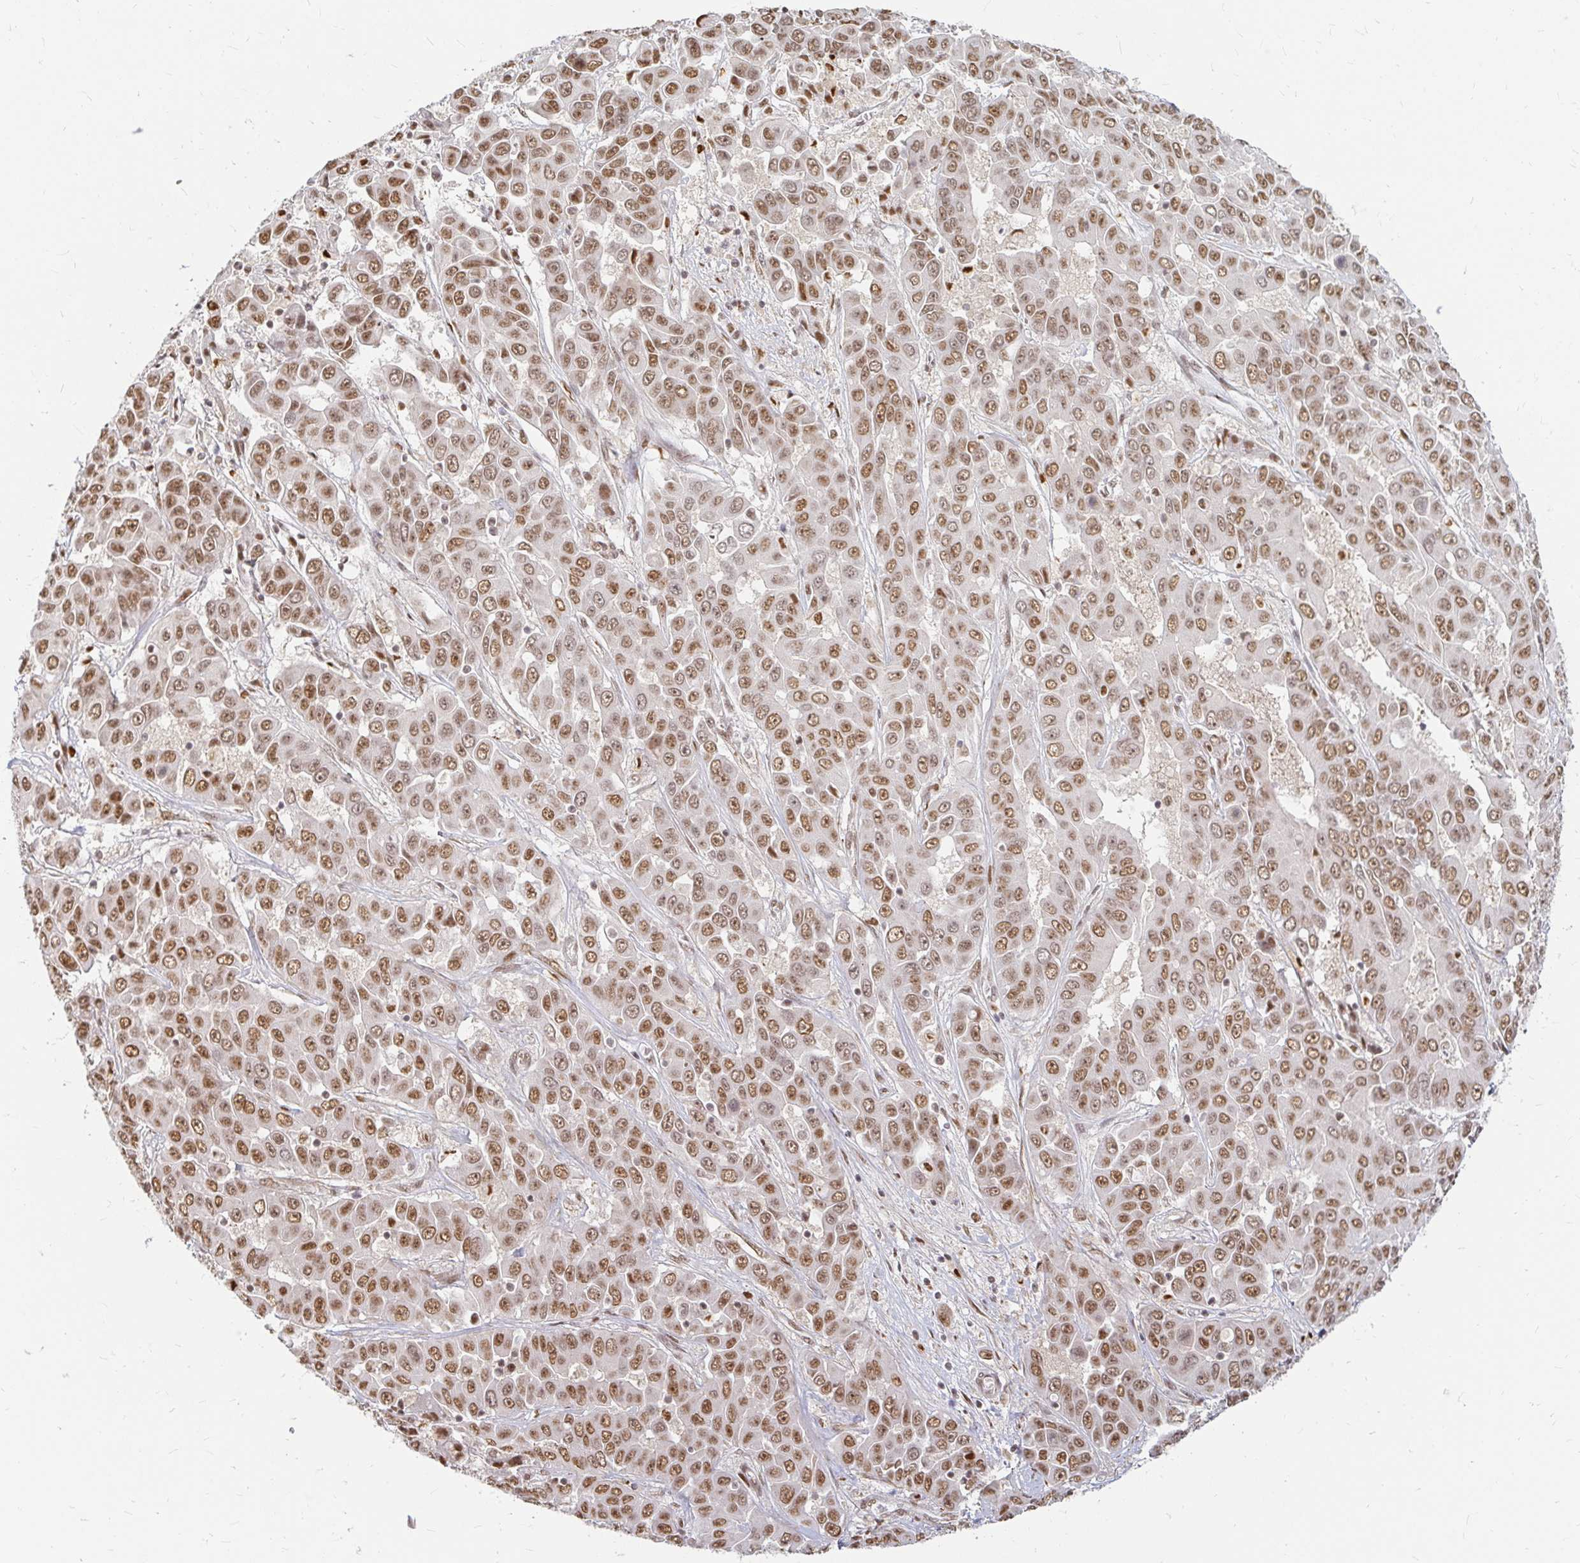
{"staining": {"intensity": "moderate", "quantity": ">75%", "location": "nuclear"}, "tissue": "liver cancer", "cell_type": "Tumor cells", "image_type": "cancer", "snomed": [{"axis": "morphology", "description": "Cholangiocarcinoma"}, {"axis": "topography", "description": "Liver"}], "caption": "A histopathology image of liver cancer (cholangiocarcinoma) stained for a protein exhibits moderate nuclear brown staining in tumor cells.", "gene": "HNRNPU", "patient": {"sex": "female", "age": 52}}